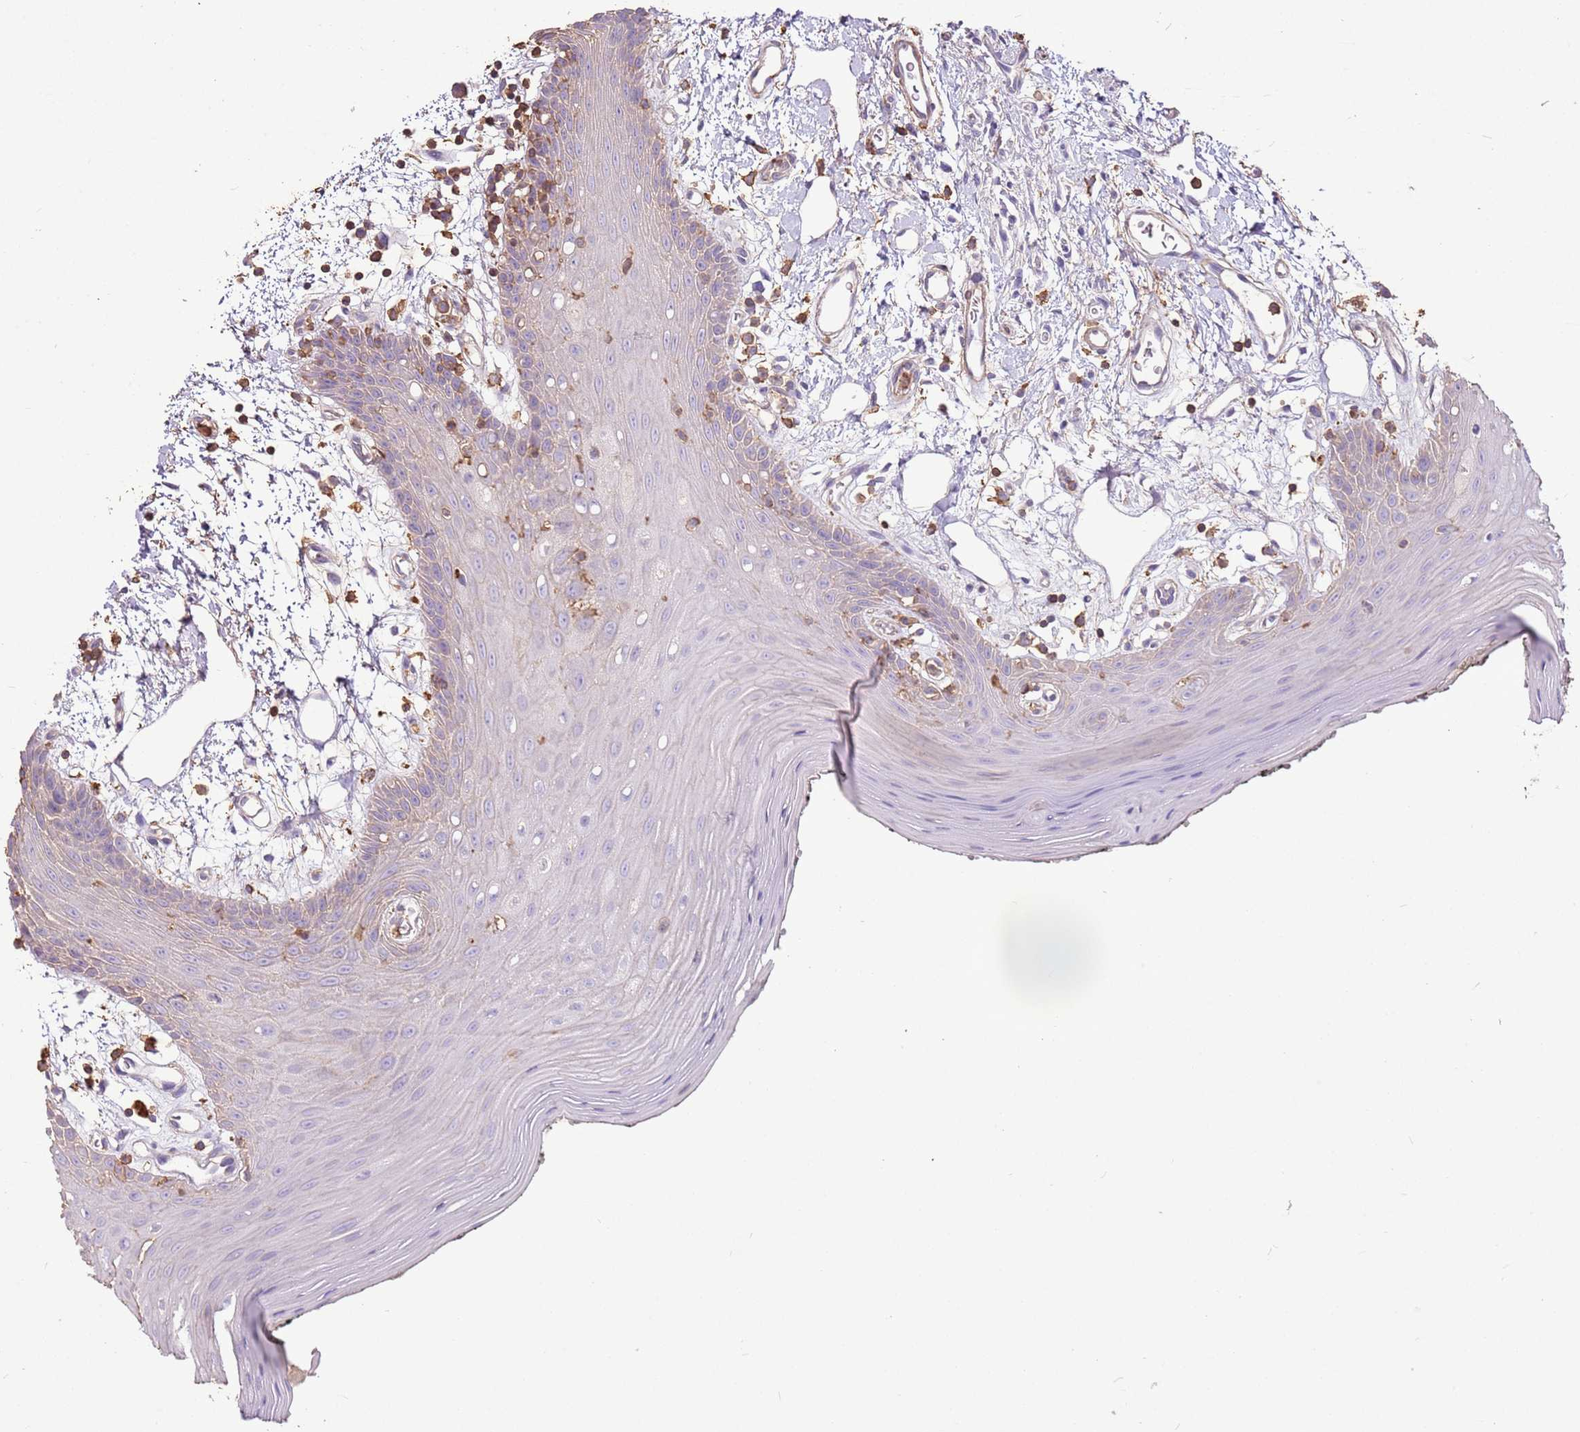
{"staining": {"intensity": "weak", "quantity": "<25%", "location": "cytoplasmic/membranous"}, "tissue": "oral mucosa", "cell_type": "Squamous epithelial cells", "image_type": "normal", "snomed": [{"axis": "morphology", "description": "Normal tissue, NOS"}, {"axis": "topography", "description": "Oral tissue"}, {"axis": "topography", "description": "Tounge, NOS"}], "caption": "Histopathology image shows no significant protein positivity in squamous epithelial cells of benign oral mucosa. Brightfield microscopy of IHC stained with DAB (3,3'-diaminobenzidine) (brown) and hematoxylin (blue), captured at high magnification.", "gene": "ARL10", "patient": {"sex": "female", "age": 59}}